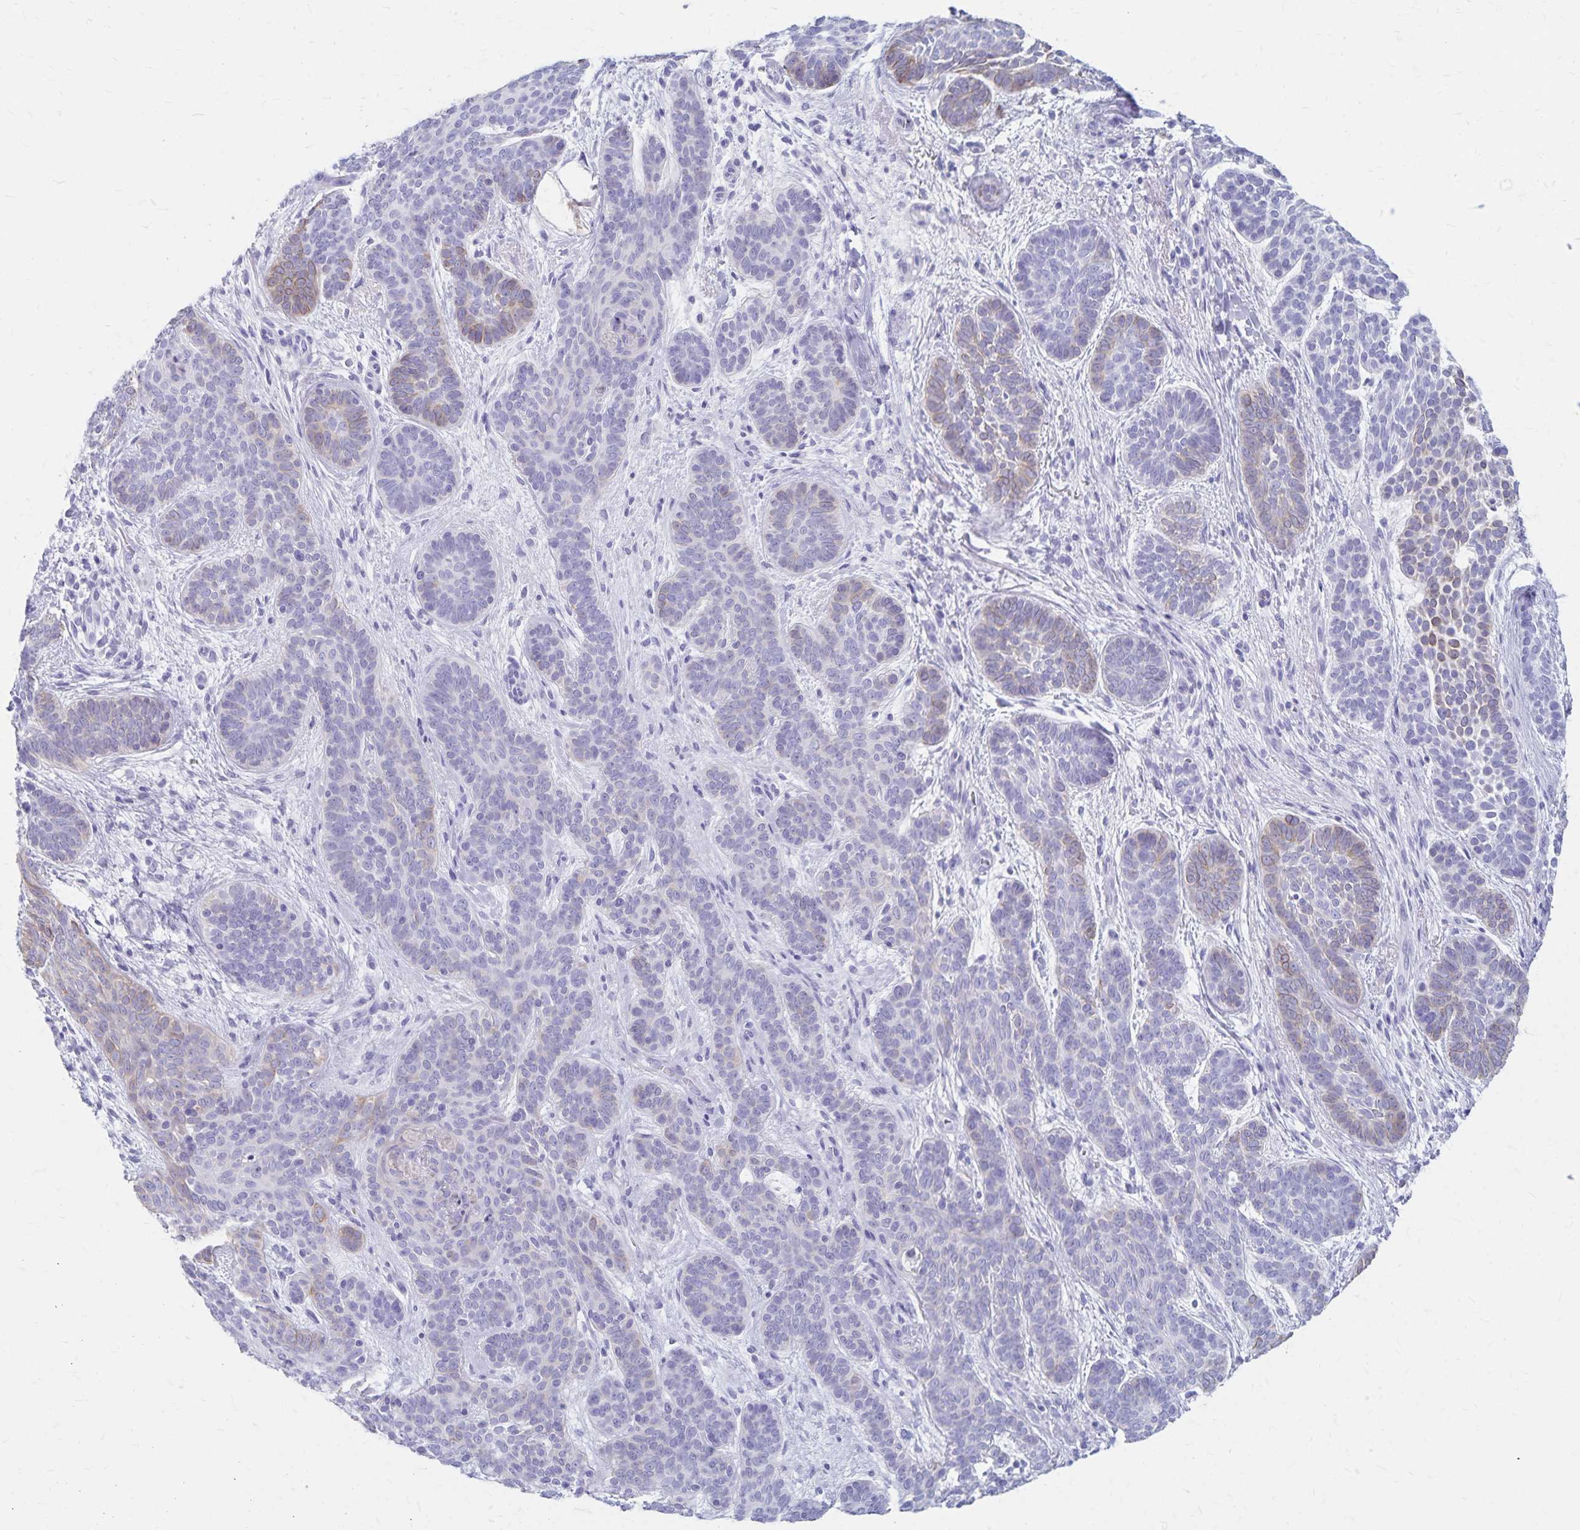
{"staining": {"intensity": "moderate", "quantity": "<25%", "location": "cytoplasmic/membranous"}, "tissue": "skin cancer", "cell_type": "Tumor cells", "image_type": "cancer", "snomed": [{"axis": "morphology", "description": "Basal cell carcinoma"}, {"axis": "topography", "description": "Skin"}], "caption": "Protein positivity by IHC displays moderate cytoplasmic/membranous staining in approximately <25% of tumor cells in skin basal cell carcinoma. (DAB (3,3'-diaminobenzidine) IHC, brown staining for protein, blue staining for nuclei).", "gene": "GPBAR1", "patient": {"sex": "female", "age": 82}}